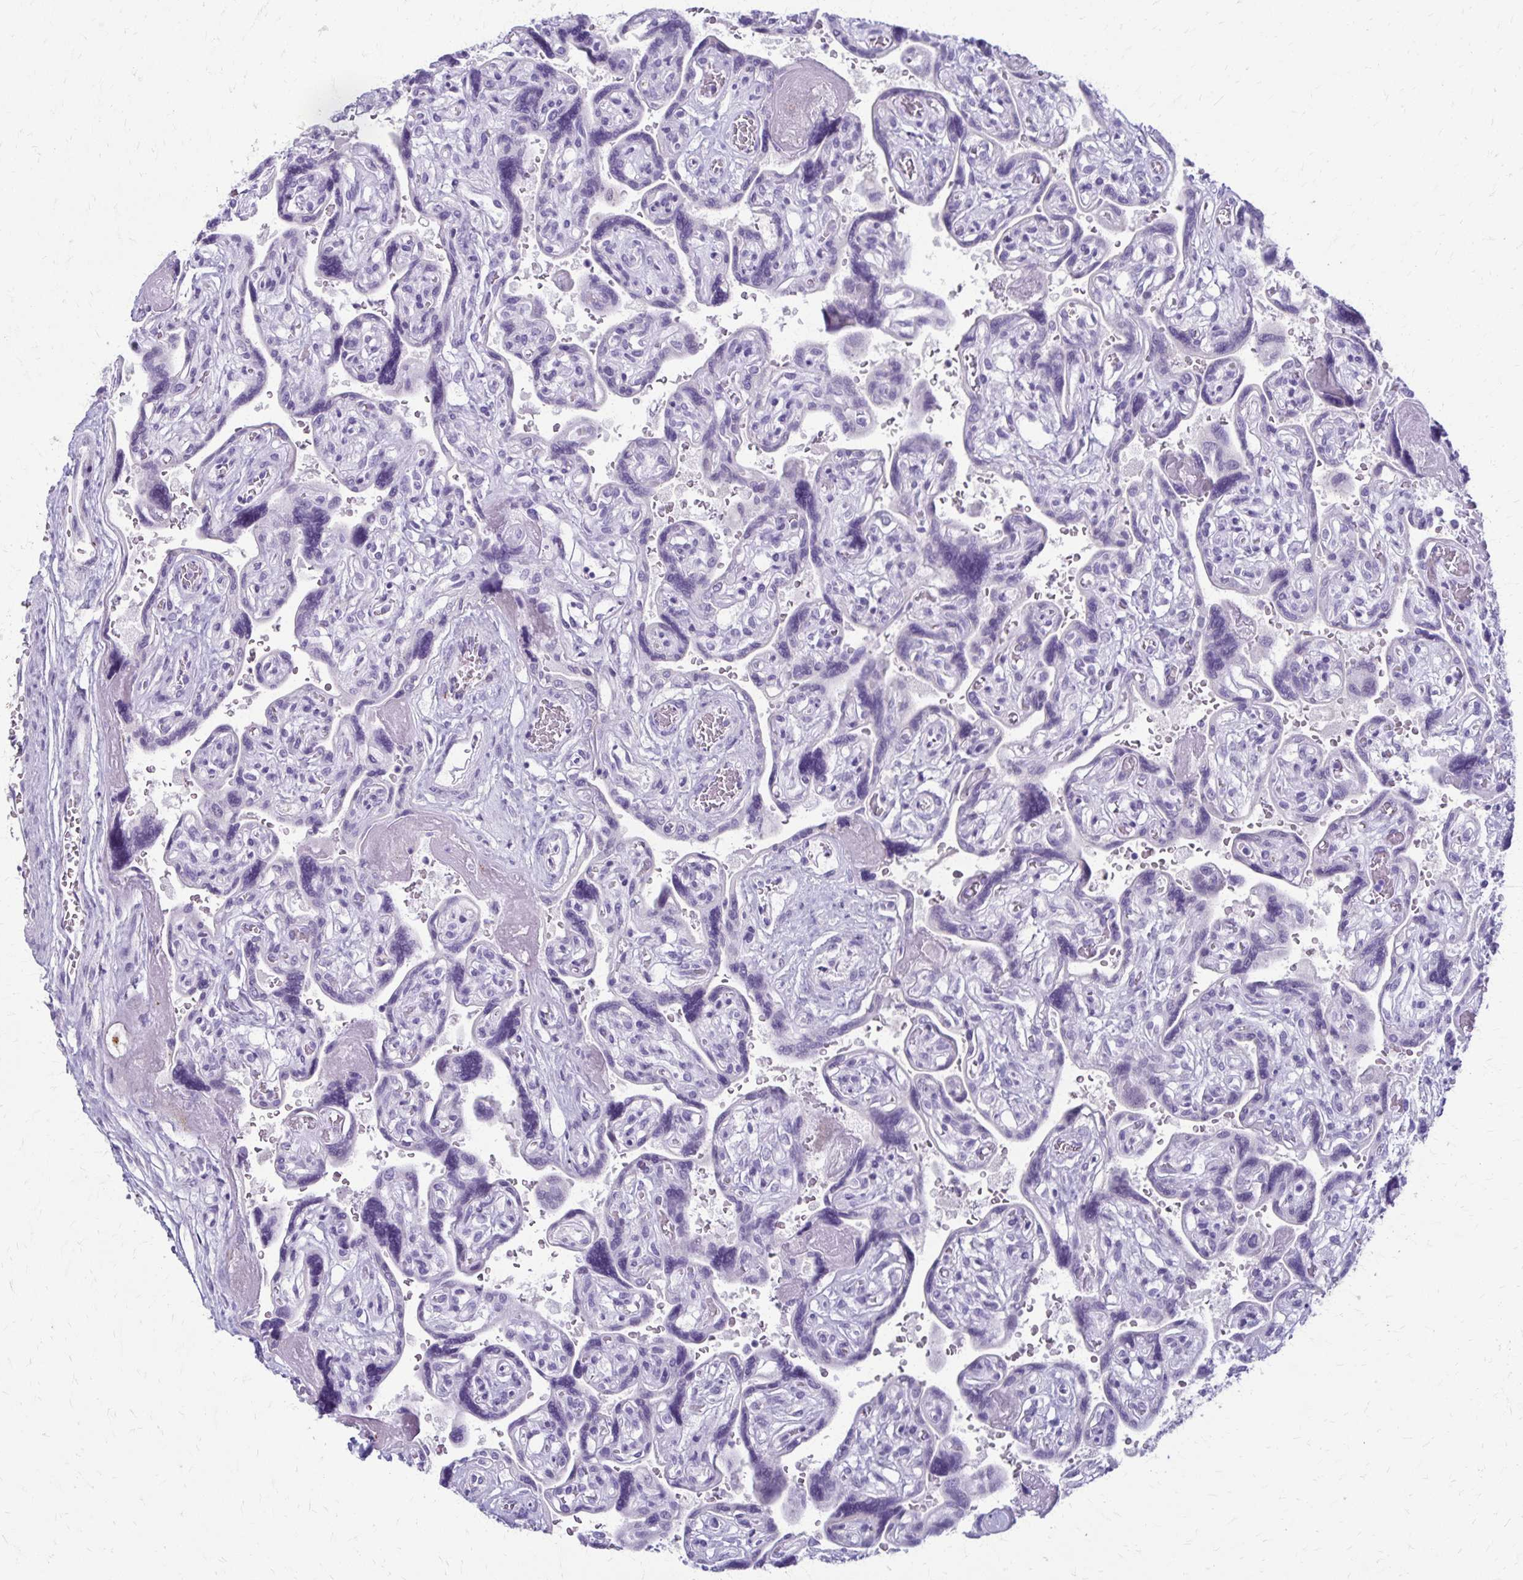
{"staining": {"intensity": "moderate", "quantity": "25%-75%", "location": "cytoplasmic/membranous"}, "tissue": "placenta", "cell_type": "Decidual cells", "image_type": "normal", "snomed": [{"axis": "morphology", "description": "Normal tissue, NOS"}, {"axis": "topography", "description": "Placenta"}], "caption": "Immunohistochemistry (IHC) photomicrograph of benign placenta: placenta stained using IHC displays medium levels of moderate protein expression localized specifically in the cytoplasmic/membranous of decidual cells, appearing as a cytoplasmic/membranous brown color.", "gene": "TMEM60", "patient": {"sex": "female", "age": 32}}